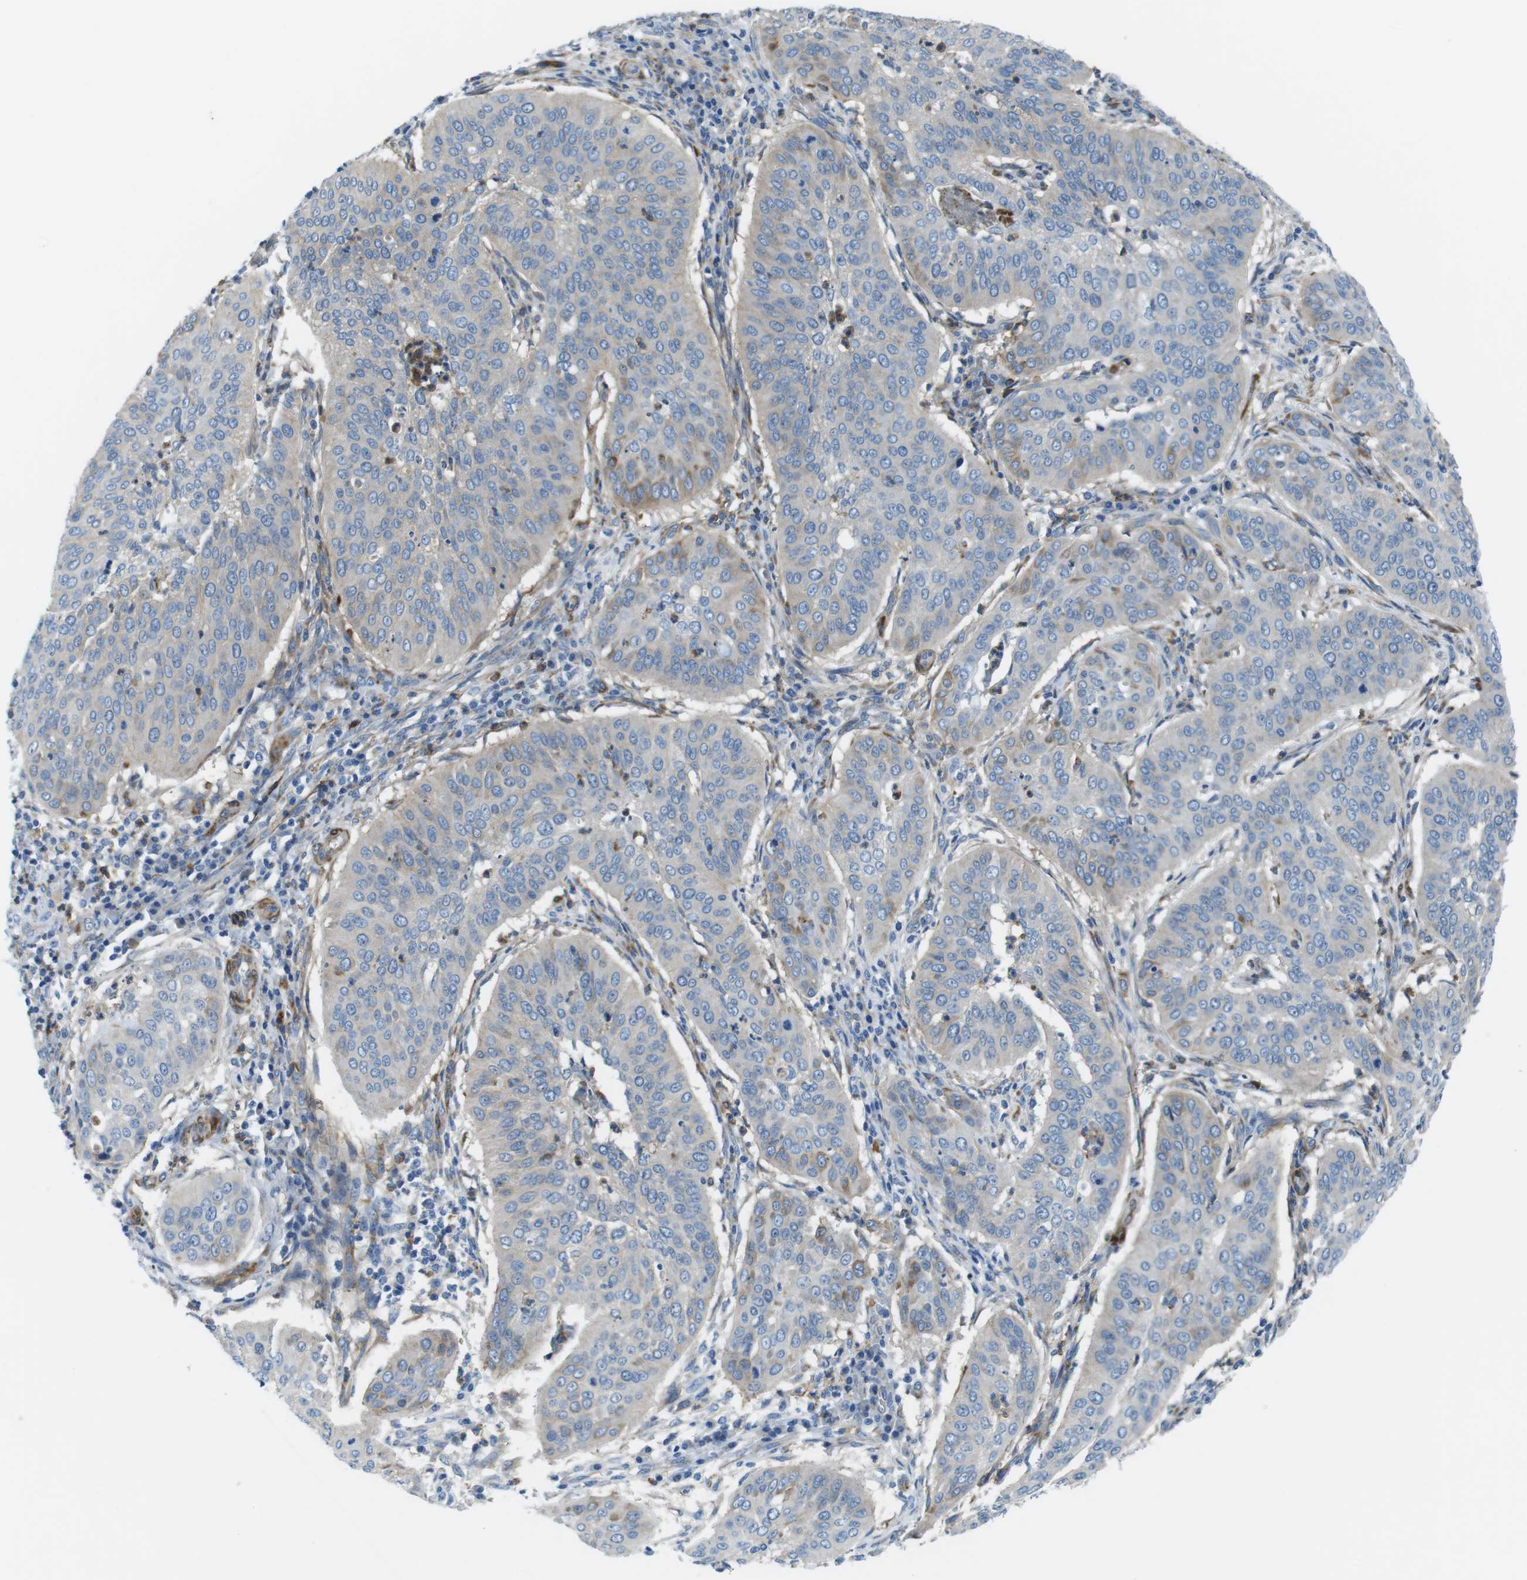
{"staining": {"intensity": "weak", "quantity": "<25%", "location": "cytoplasmic/membranous"}, "tissue": "cervical cancer", "cell_type": "Tumor cells", "image_type": "cancer", "snomed": [{"axis": "morphology", "description": "Normal tissue, NOS"}, {"axis": "morphology", "description": "Squamous cell carcinoma, NOS"}, {"axis": "topography", "description": "Cervix"}], "caption": "The histopathology image demonstrates no staining of tumor cells in cervical squamous cell carcinoma. (DAB immunohistochemistry (IHC) visualized using brightfield microscopy, high magnification).", "gene": "EMP2", "patient": {"sex": "female", "age": 39}}